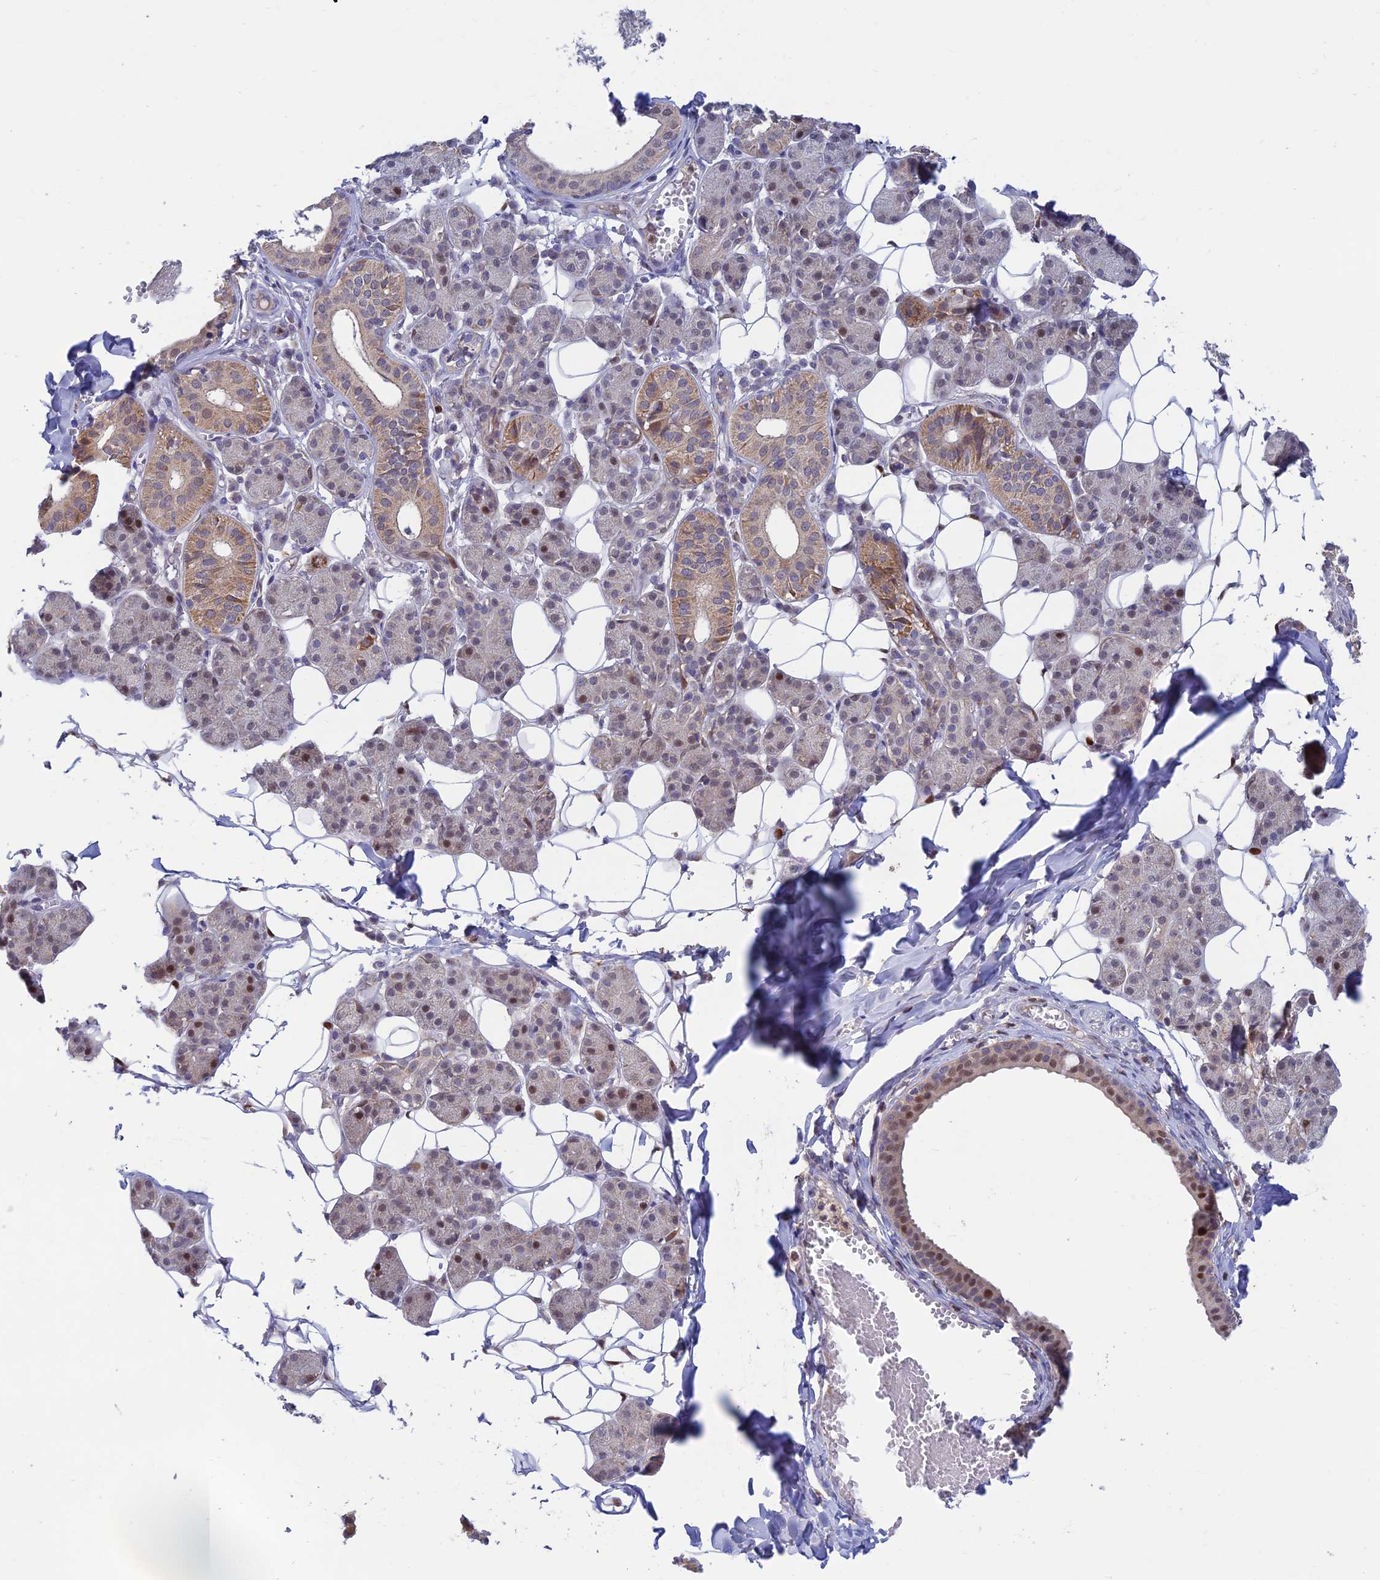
{"staining": {"intensity": "moderate", "quantity": "25%-75%", "location": "nuclear"}, "tissue": "salivary gland", "cell_type": "Glandular cells", "image_type": "normal", "snomed": [{"axis": "morphology", "description": "Normal tissue, NOS"}, {"axis": "topography", "description": "Salivary gland"}], "caption": "The micrograph exhibits a brown stain indicating the presence of a protein in the nuclear of glandular cells in salivary gland.", "gene": "FASTKD5", "patient": {"sex": "female", "age": 33}}